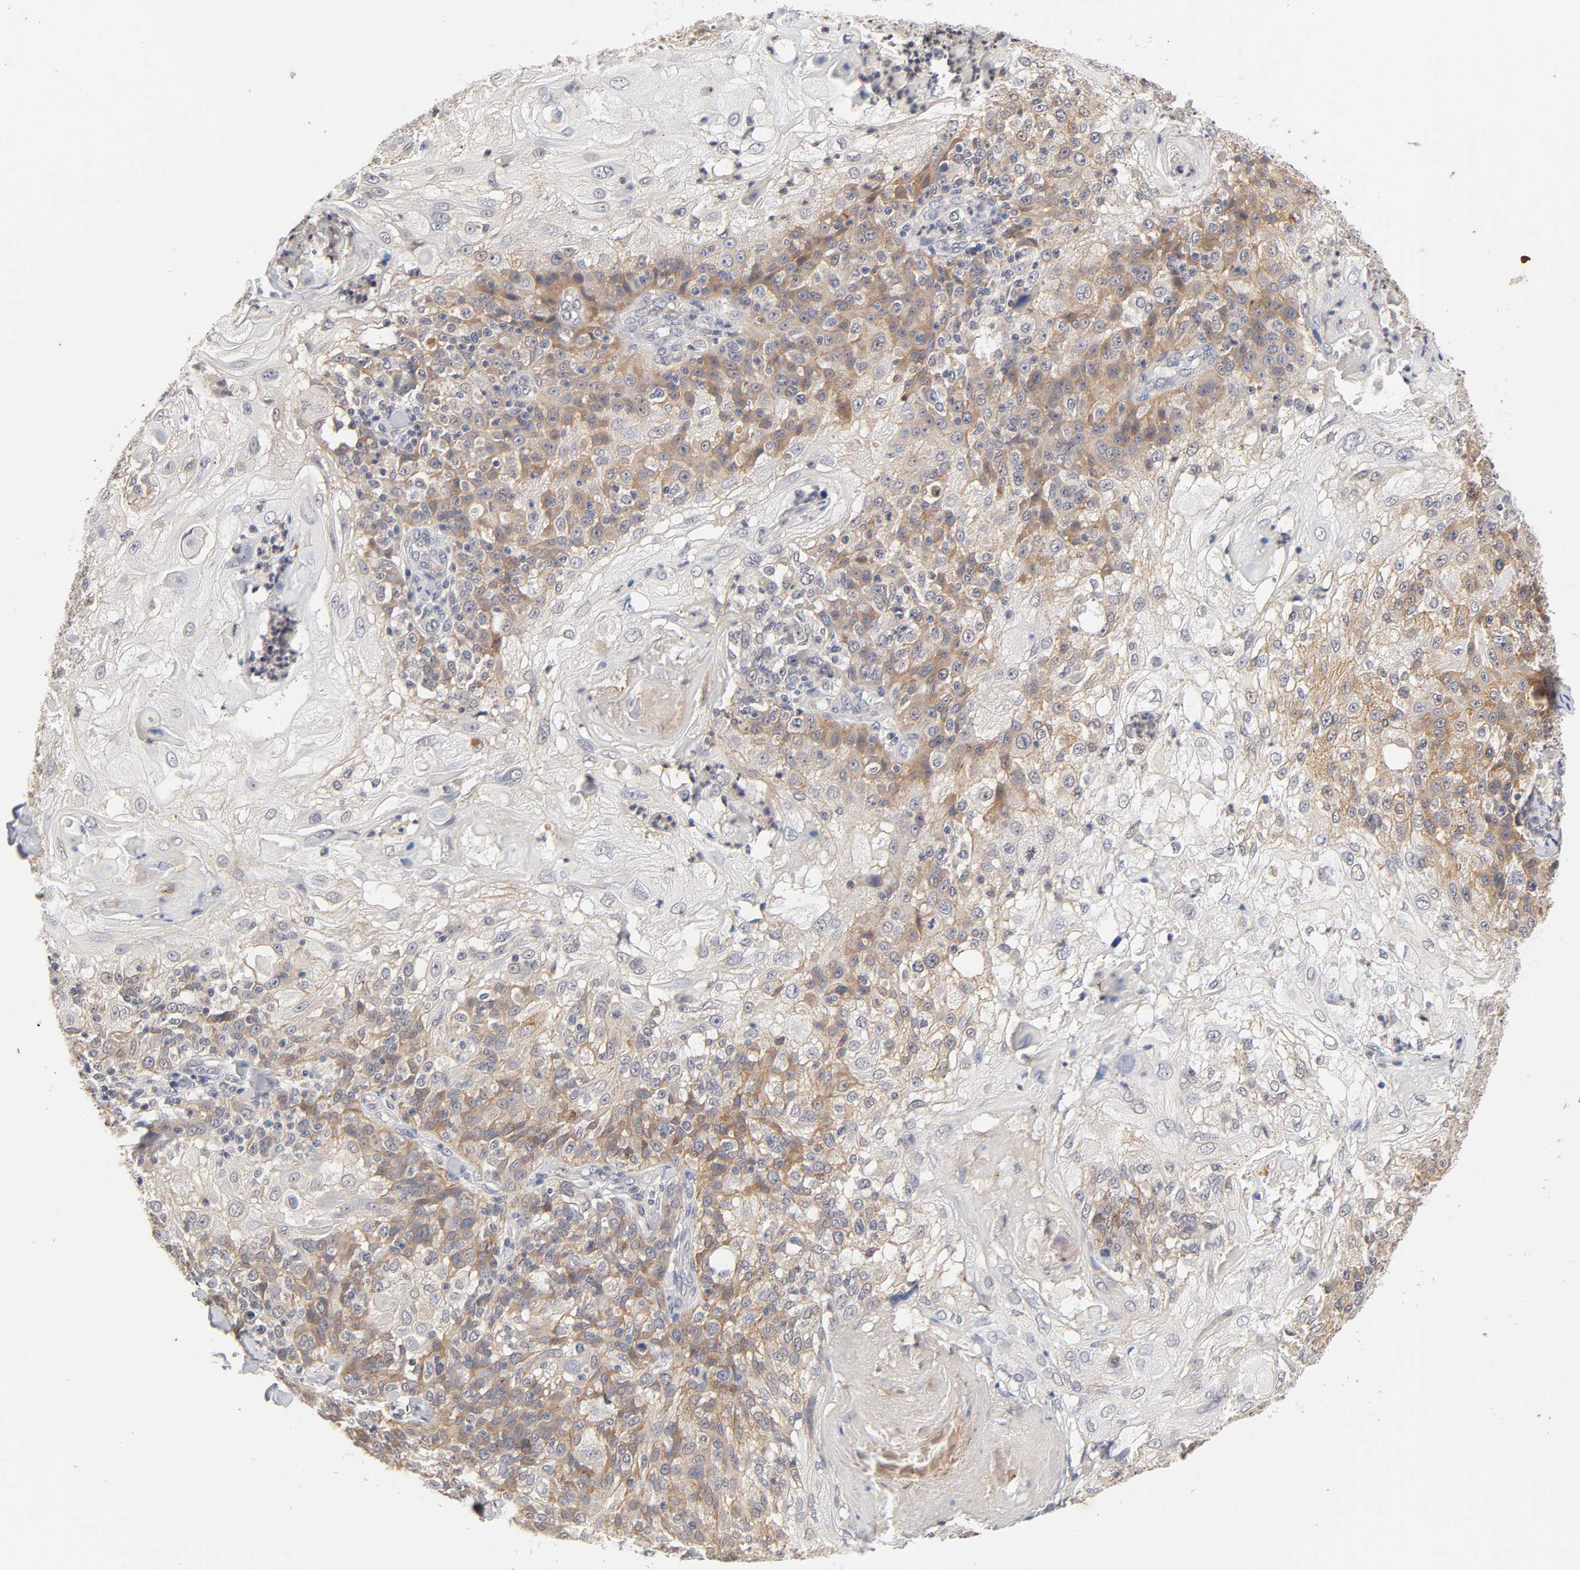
{"staining": {"intensity": "weak", "quantity": ">75%", "location": "cytoplasmic/membranous"}, "tissue": "skin cancer", "cell_type": "Tumor cells", "image_type": "cancer", "snomed": [{"axis": "morphology", "description": "Normal tissue, NOS"}, {"axis": "morphology", "description": "Squamous cell carcinoma, NOS"}, {"axis": "topography", "description": "Skin"}], "caption": "Immunohistochemistry (IHC) photomicrograph of neoplastic tissue: human skin cancer (squamous cell carcinoma) stained using immunohistochemistry reveals low levels of weak protein expression localized specifically in the cytoplasmic/membranous of tumor cells, appearing as a cytoplasmic/membranous brown color.", "gene": "CXADR", "patient": {"sex": "female", "age": 83}}